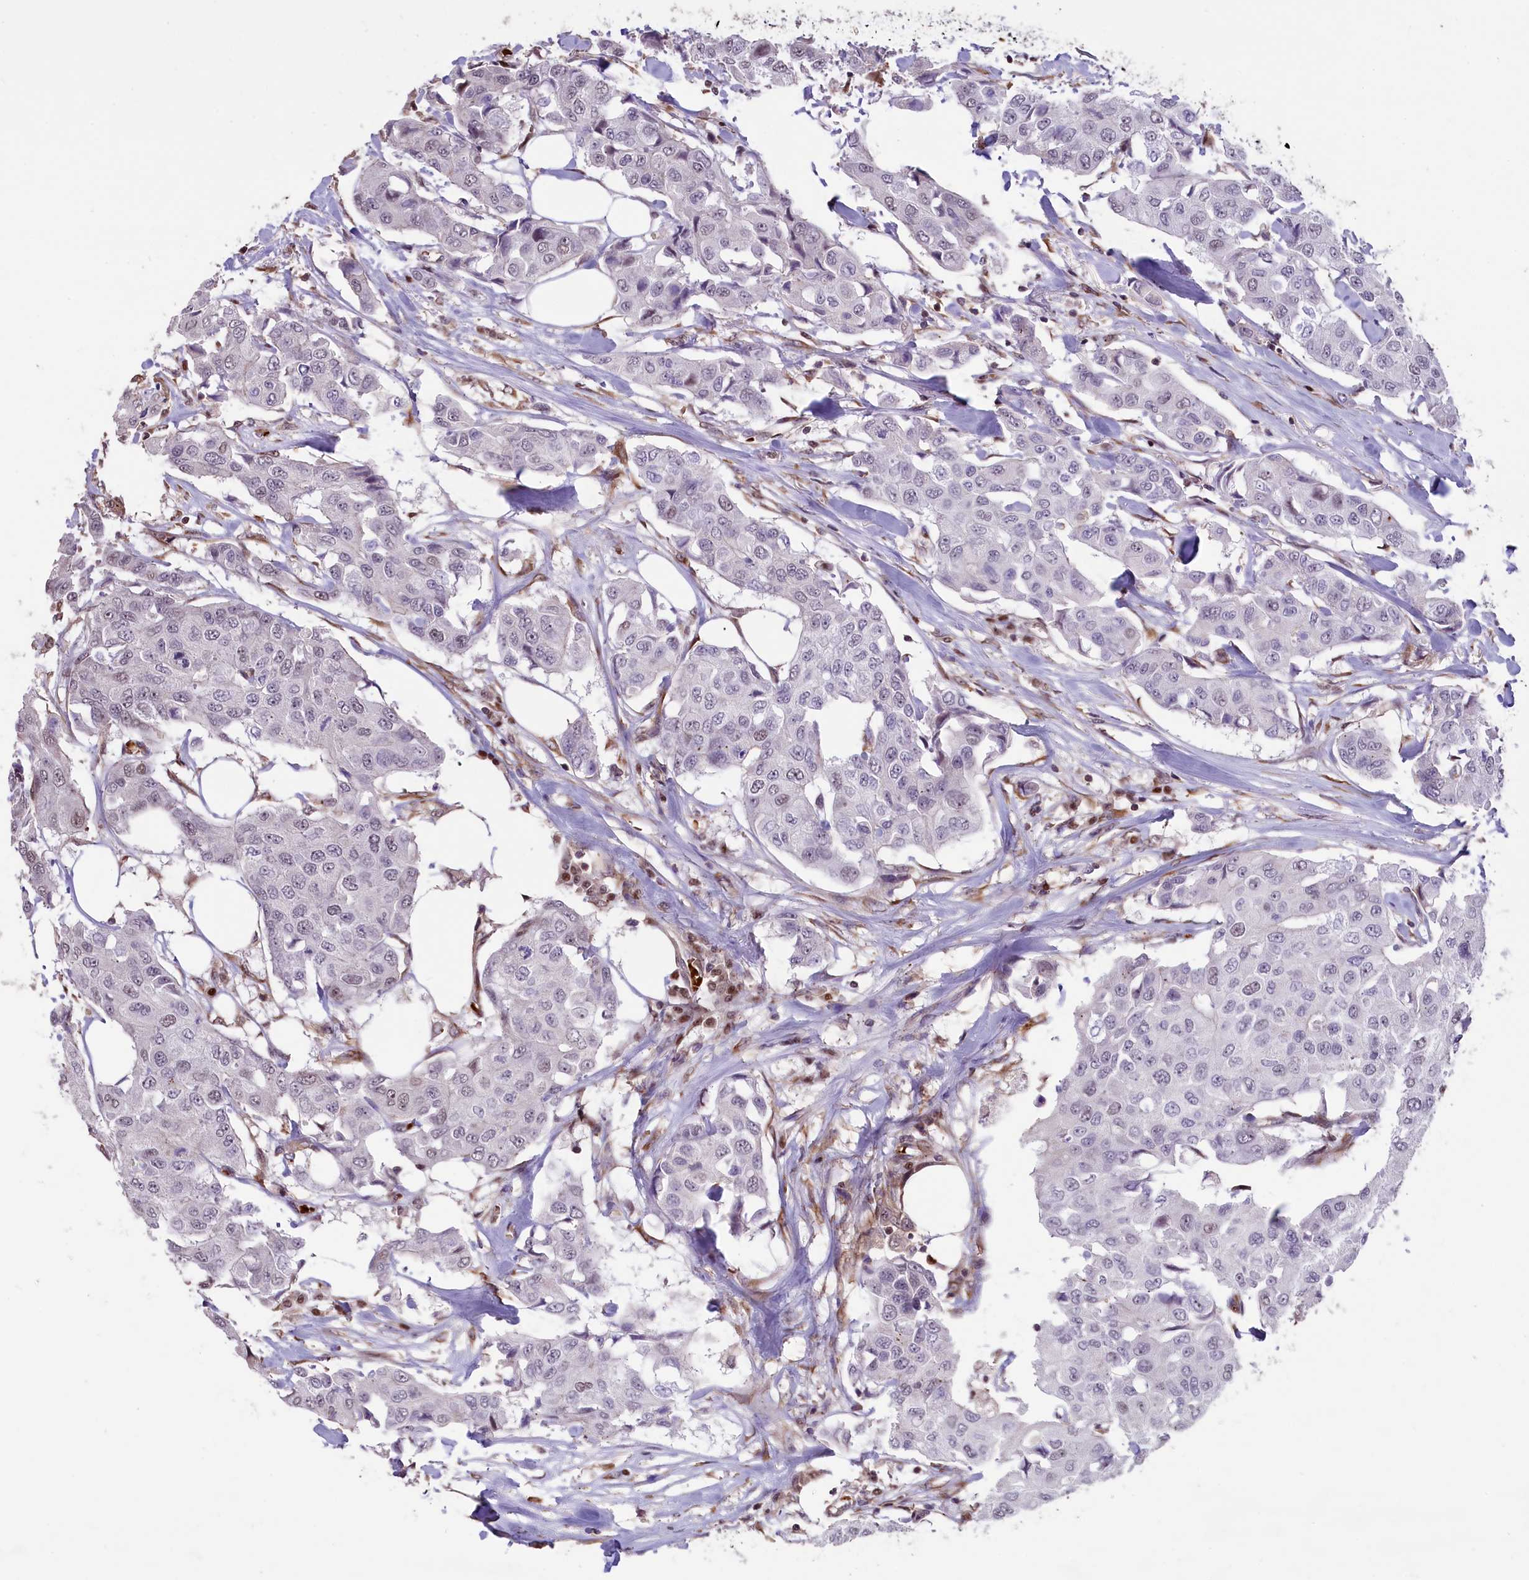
{"staining": {"intensity": "negative", "quantity": "none", "location": "none"}, "tissue": "breast cancer", "cell_type": "Tumor cells", "image_type": "cancer", "snomed": [{"axis": "morphology", "description": "Duct carcinoma"}, {"axis": "topography", "description": "Breast"}], "caption": "Breast cancer (invasive ductal carcinoma) stained for a protein using immunohistochemistry (IHC) shows no staining tumor cells.", "gene": "SHFL", "patient": {"sex": "female", "age": 80}}